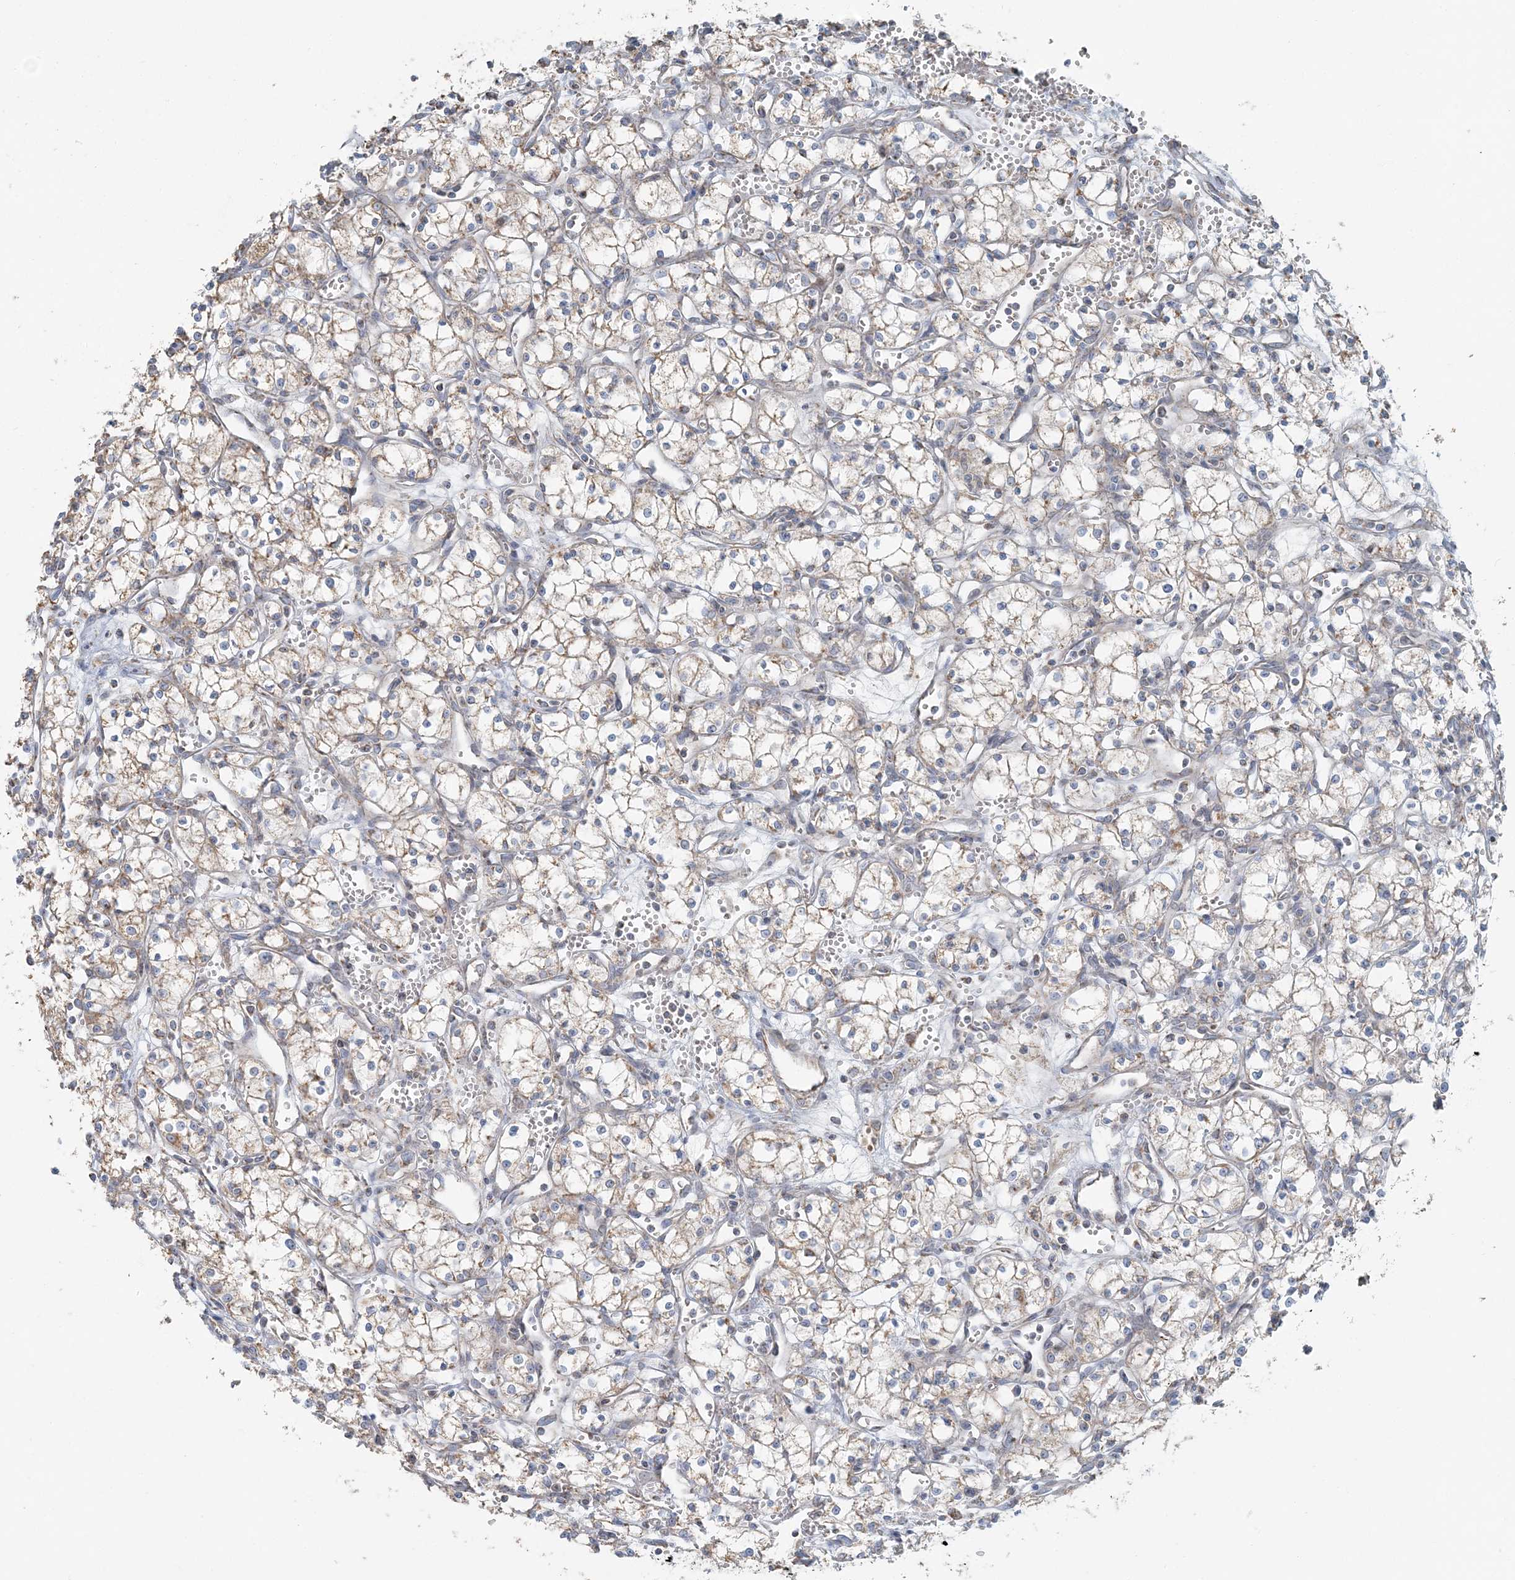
{"staining": {"intensity": "weak", "quantity": ">75%", "location": "cytoplasmic/membranous"}, "tissue": "renal cancer", "cell_type": "Tumor cells", "image_type": "cancer", "snomed": [{"axis": "morphology", "description": "Adenocarcinoma, NOS"}, {"axis": "topography", "description": "Kidney"}], "caption": "DAB immunohistochemical staining of renal adenocarcinoma displays weak cytoplasmic/membranous protein staining in about >75% of tumor cells.", "gene": "SLC22A16", "patient": {"sex": "male", "age": 59}}